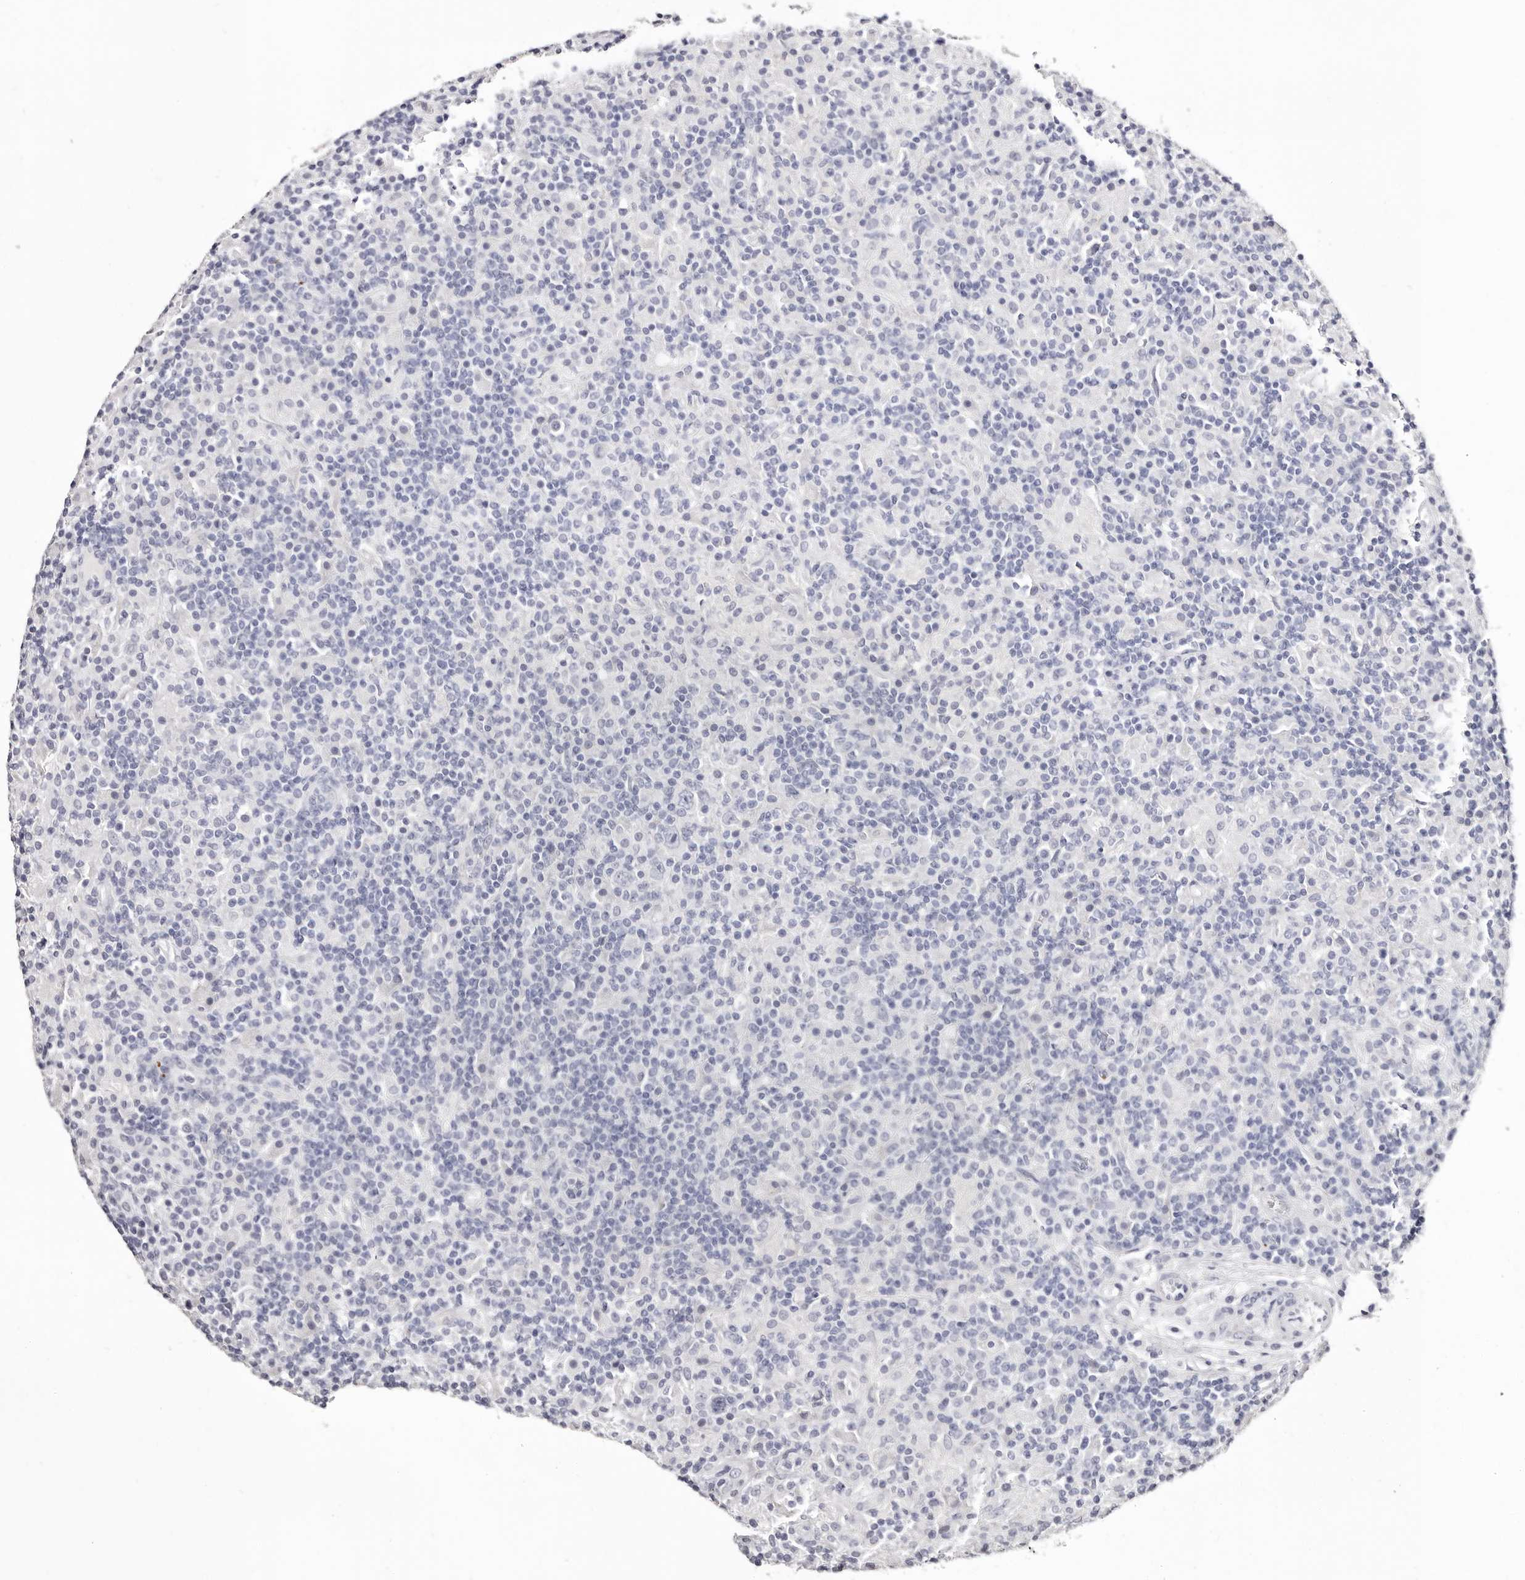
{"staining": {"intensity": "negative", "quantity": "none", "location": "none"}, "tissue": "lymphoma", "cell_type": "Tumor cells", "image_type": "cancer", "snomed": [{"axis": "morphology", "description": "Hodgkin's disease, NOS"}, {"axis": "topography", "description": "Lymph node"}], "caption": "IHC of Hodgkin's disease displays no staining in tumor cells.", "gene": "PF4", "patient": {"sex": "male", "age": 70}}